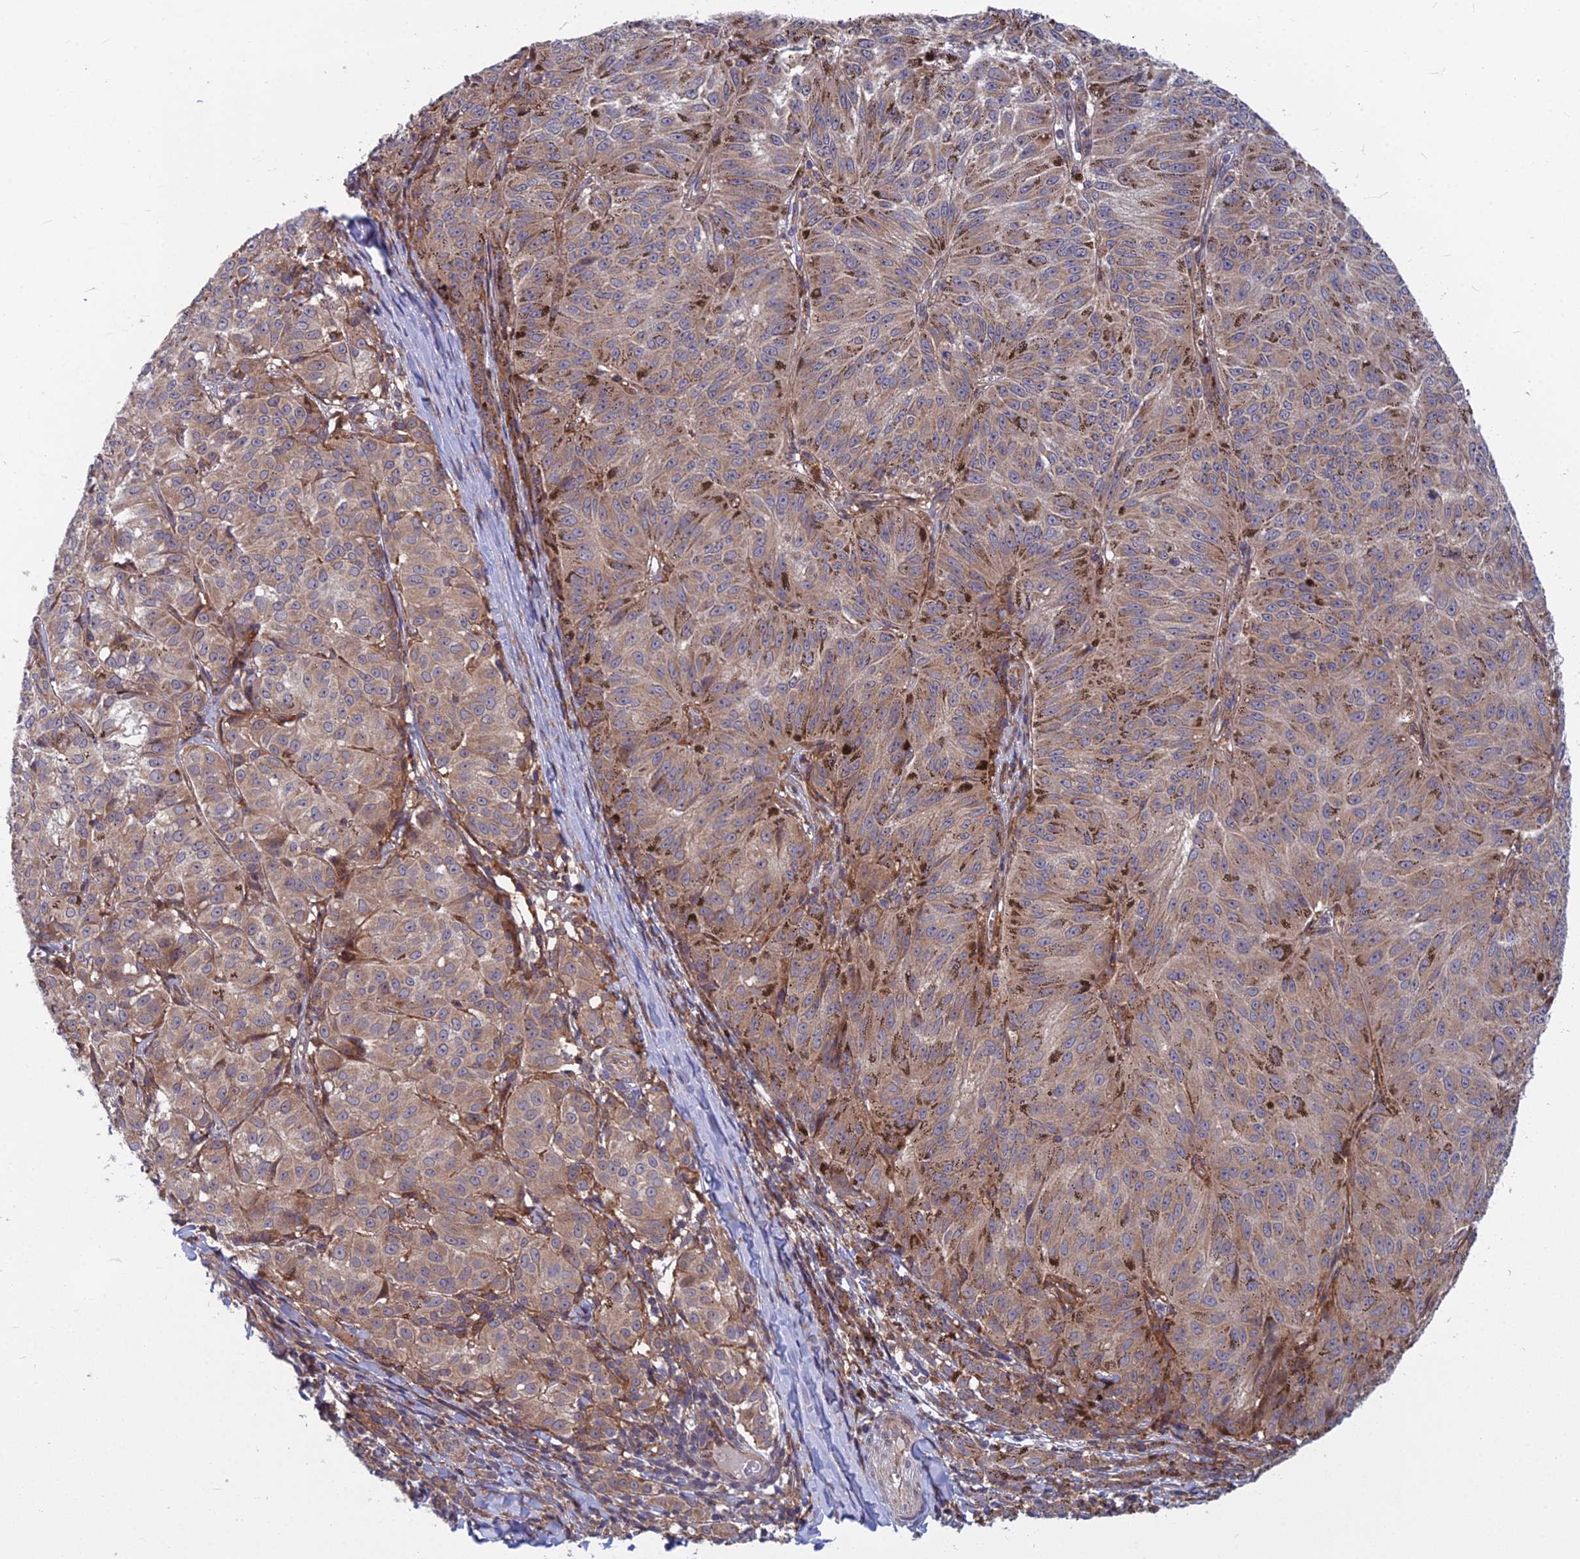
{"staining": {"intensity": "moderate", "quantity": ">75%", "location": "cytoplasmic/membranous"}, "tissue": "melanoma", "cell_type": "Tumor cells", "image_type": "cancer", "snomed": [{"axis": "morphology", "description": "Malignant melanoma, NOS"}, {"axis": "topography", "description": "Skin"}], "caption": "Tumor cells demonstrate medium levels of moderate cytoplasmic/membranous staining in approximately >75% of cells in human melanoma. Using DAB (brown) and hematoxylin (blue) stains, captured at high magnification using brightfield microscopy.", "gene": "COMMD2", "patient": {"sex": "female", "age": 72}}